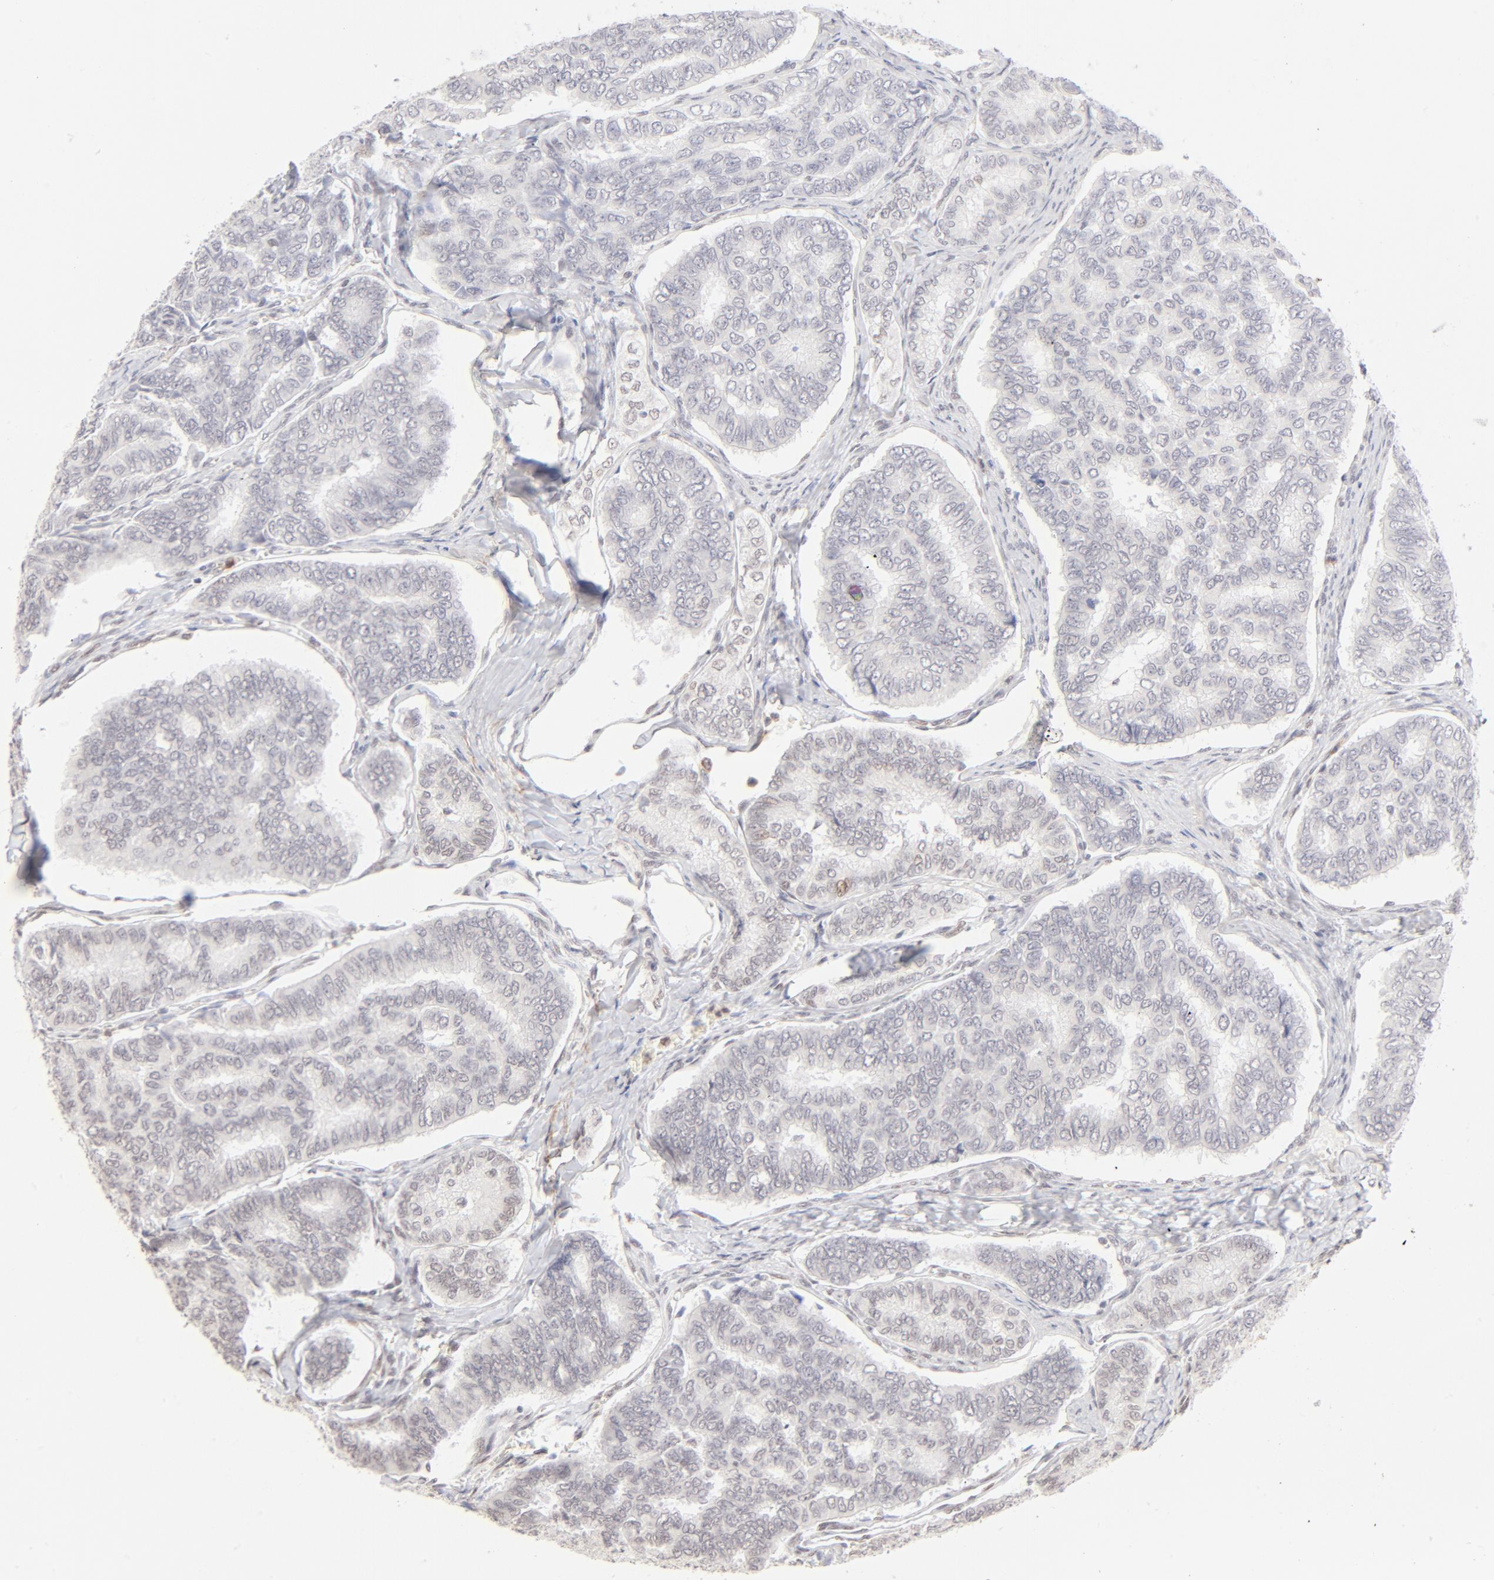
{"staining": {"intensity": "weak", "quantity": "<25%", "location": "nuclear"}, "tissue": "thyroid cancer", "cell_type": "Tumor cells", "image_type": "cancer", "snomed": [{"axis": "morphology", "description": "Papillary adenocarcinoma, NOS"}, {"axis": "topography", "description": "Thyroid gland"}], "caption": "There is no significant expression in tumor cells of thyroid cancer (papillary adenocarcinoma).", "gene": "PBX1", "patient": {"sex": "female", "age": 35}}